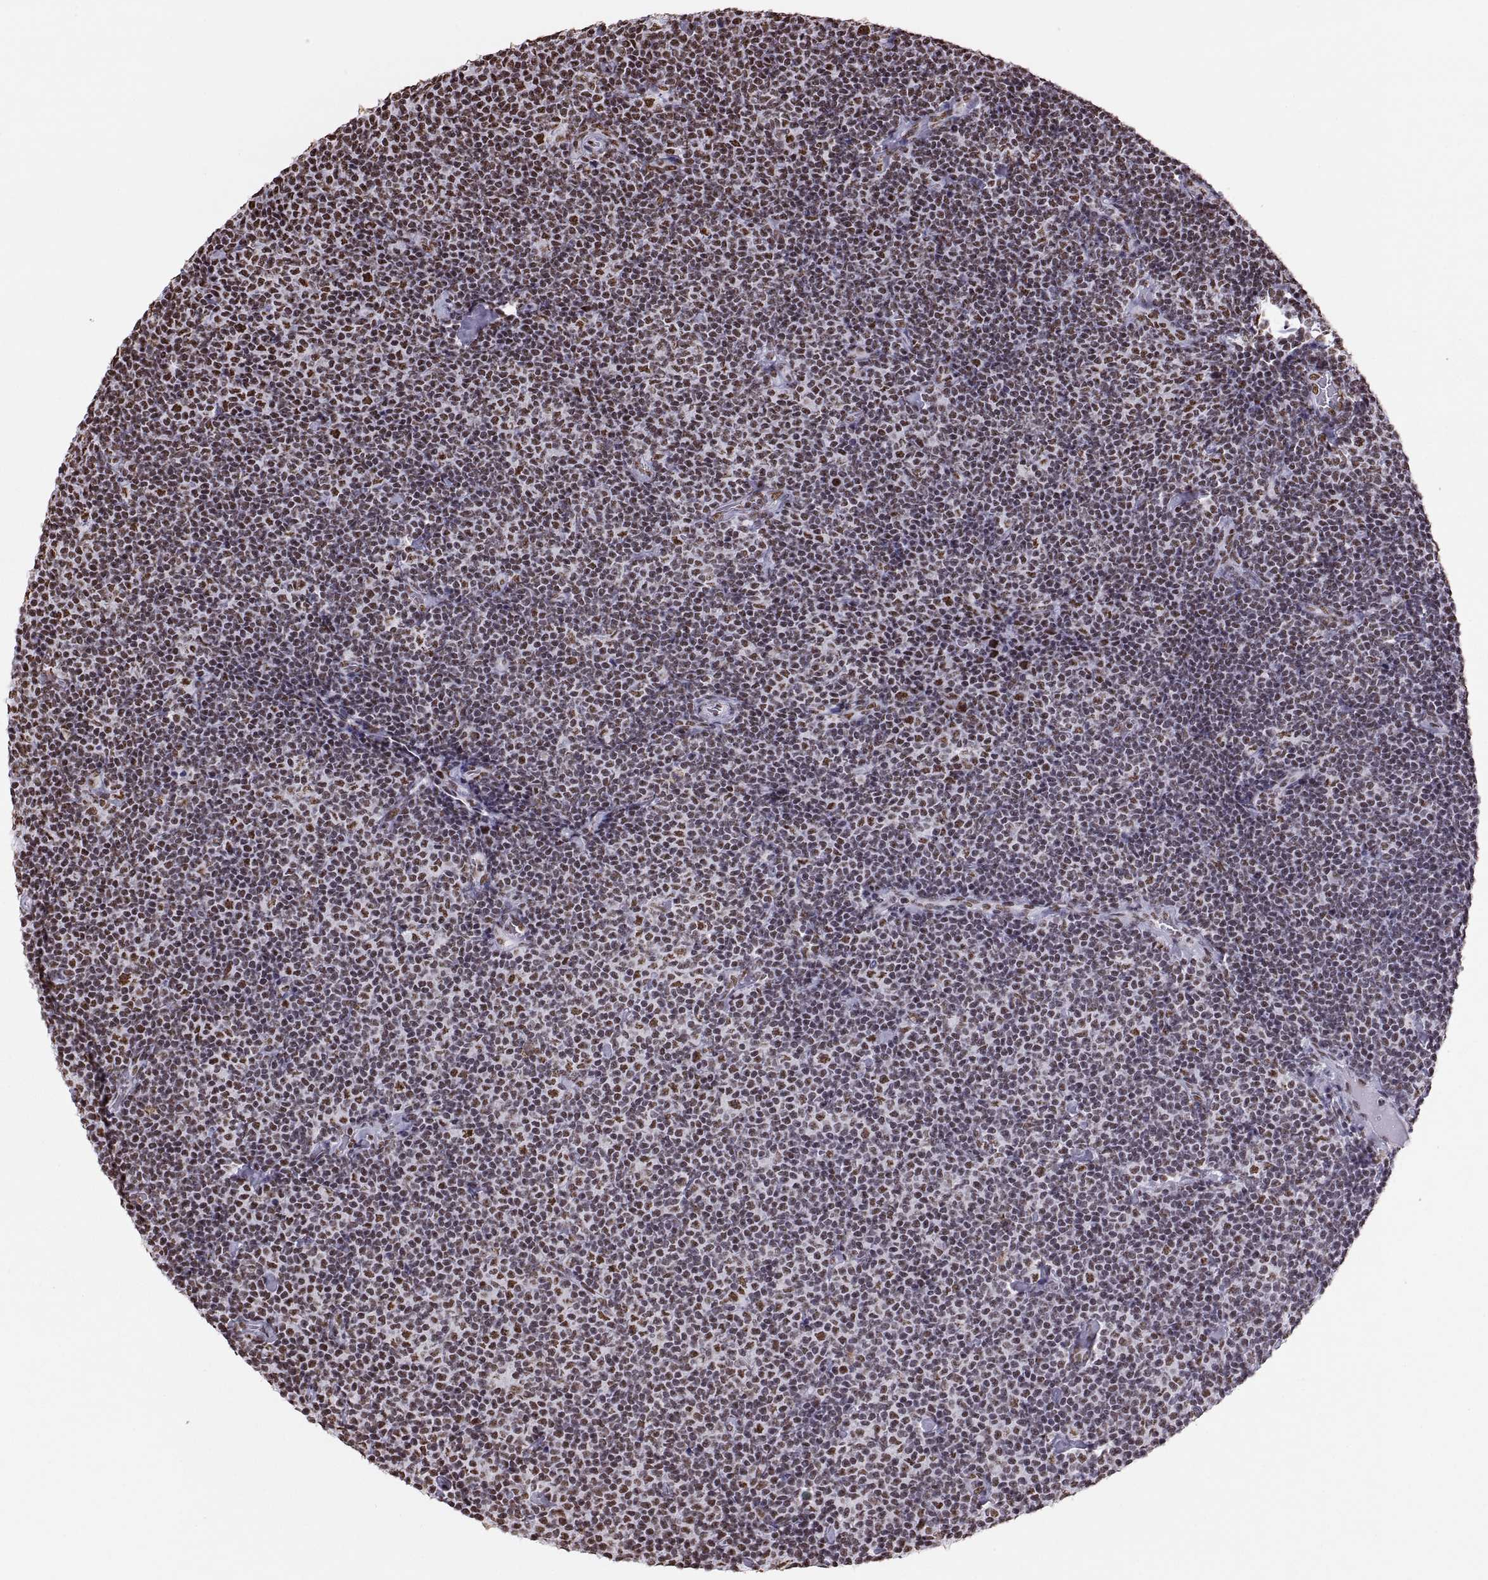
{"staining": {"intensity": "weak", "quantity": ">75%", "location": "nuclear"}, "tissue": "lymphoma", "cell_type": "Tumor cells", "image_type": "cancer", "snomed": [{"axis": "morphology", "description": "Malignant lymphoma, non-Hodgkin's type, Low grade"}, {"axis": "topography", "description": "Lymph node"}], "caption": "A high-resolution photomicrograph shows immunohistochemistry staining of lymphoma, which shows weak nuclear expression in approximately >75% of tumor cells.", "gene": "SNAI1", "patient": {"sex": "male", "age": 81}}